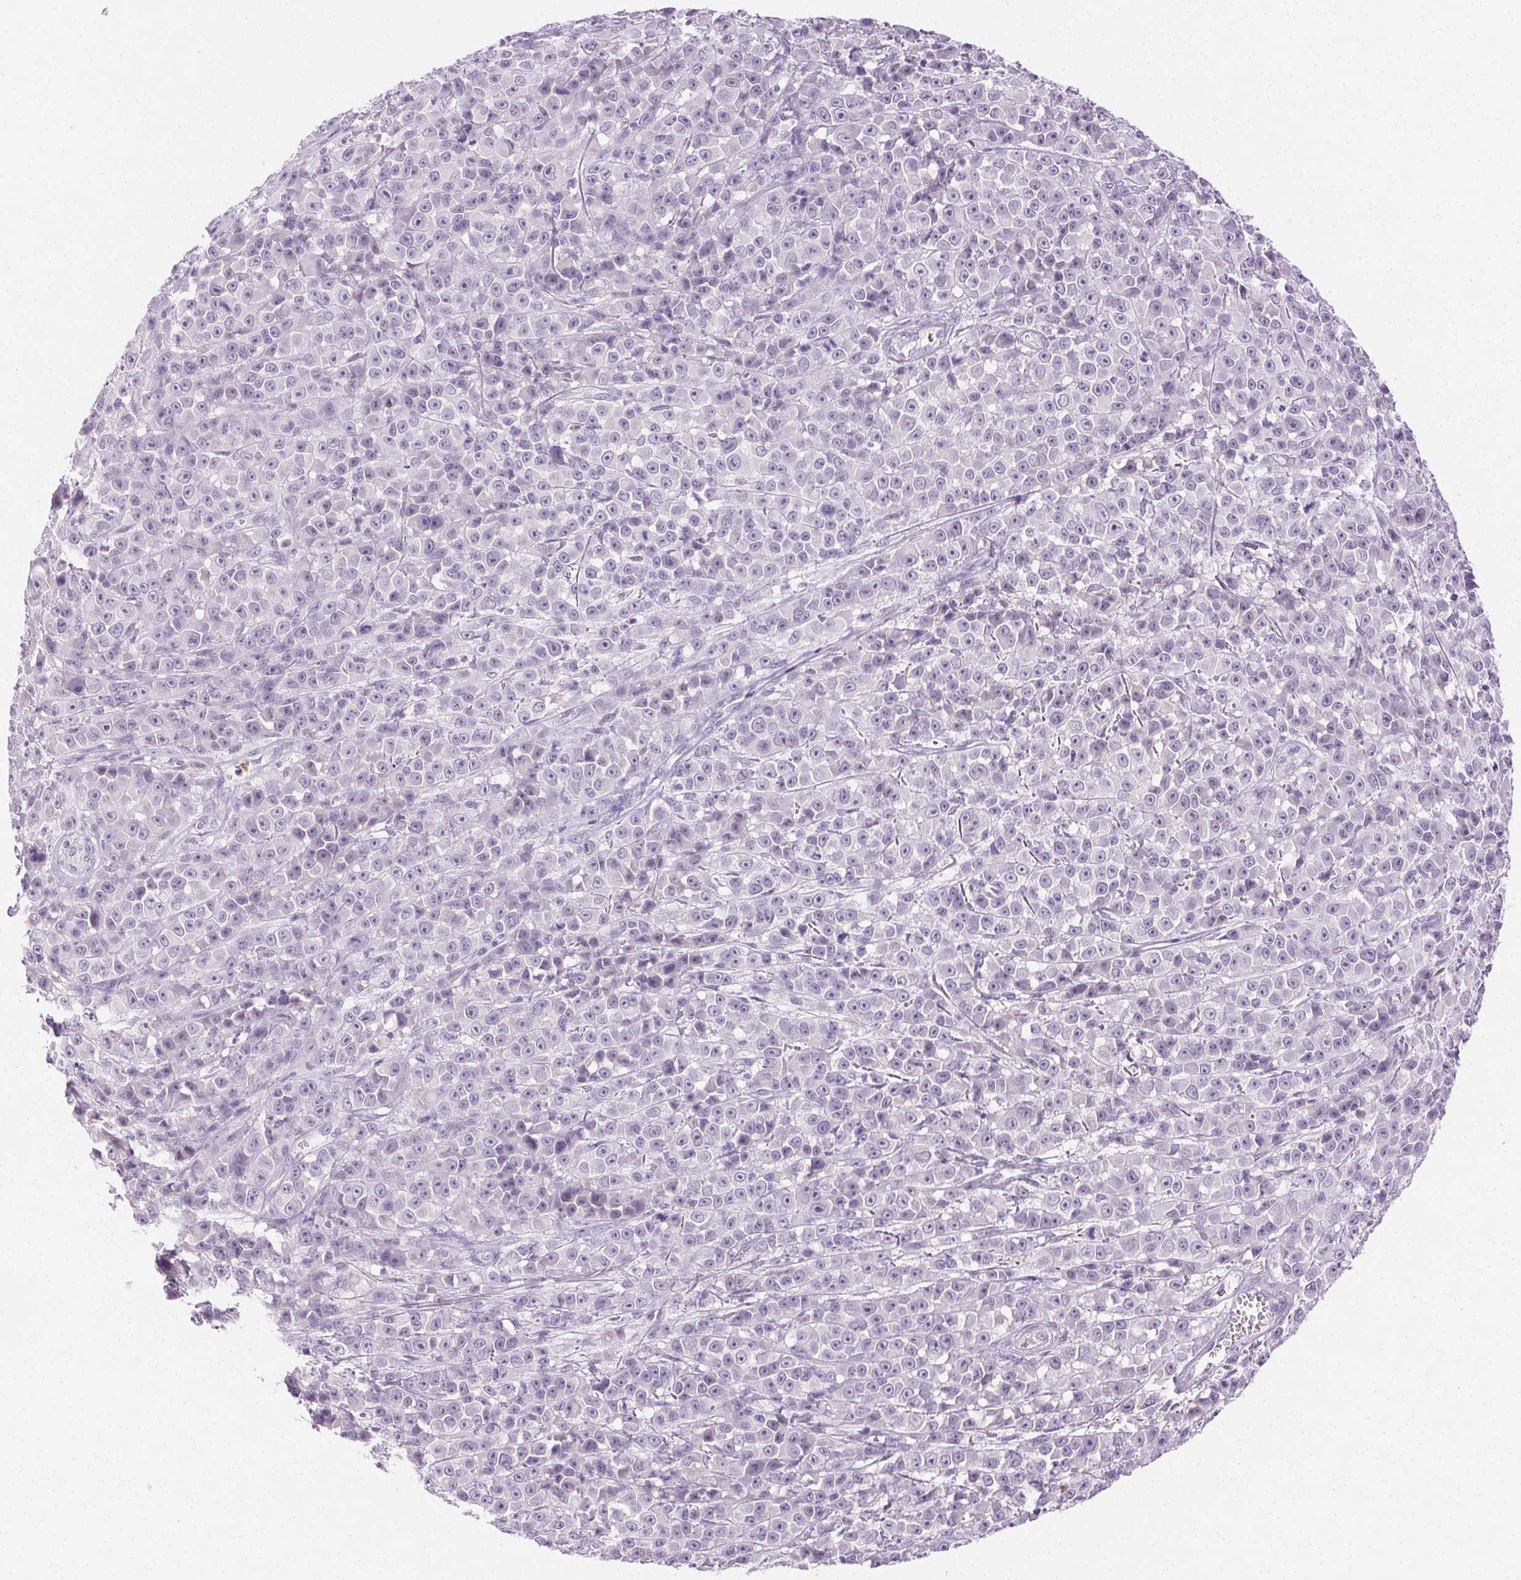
{"staining": {"intensity": "negative", "quantity": "none", "location": "none"}, "tissue": "melanoma", "cell_type": "Tumor cells", "image_type": "cancer", "snomed": [{"axis": "morphology", "description": "Malignant melanoma, NOS"}, {"axis": "topography", "description": "Skin"}, {"axis": "topography", "description": "Skin of back"}], "caption": "Tumor cells are negative for protein expression in human melanoma.", "gene": "EMX2", "patient": {"sex": "male", "age": 91}}